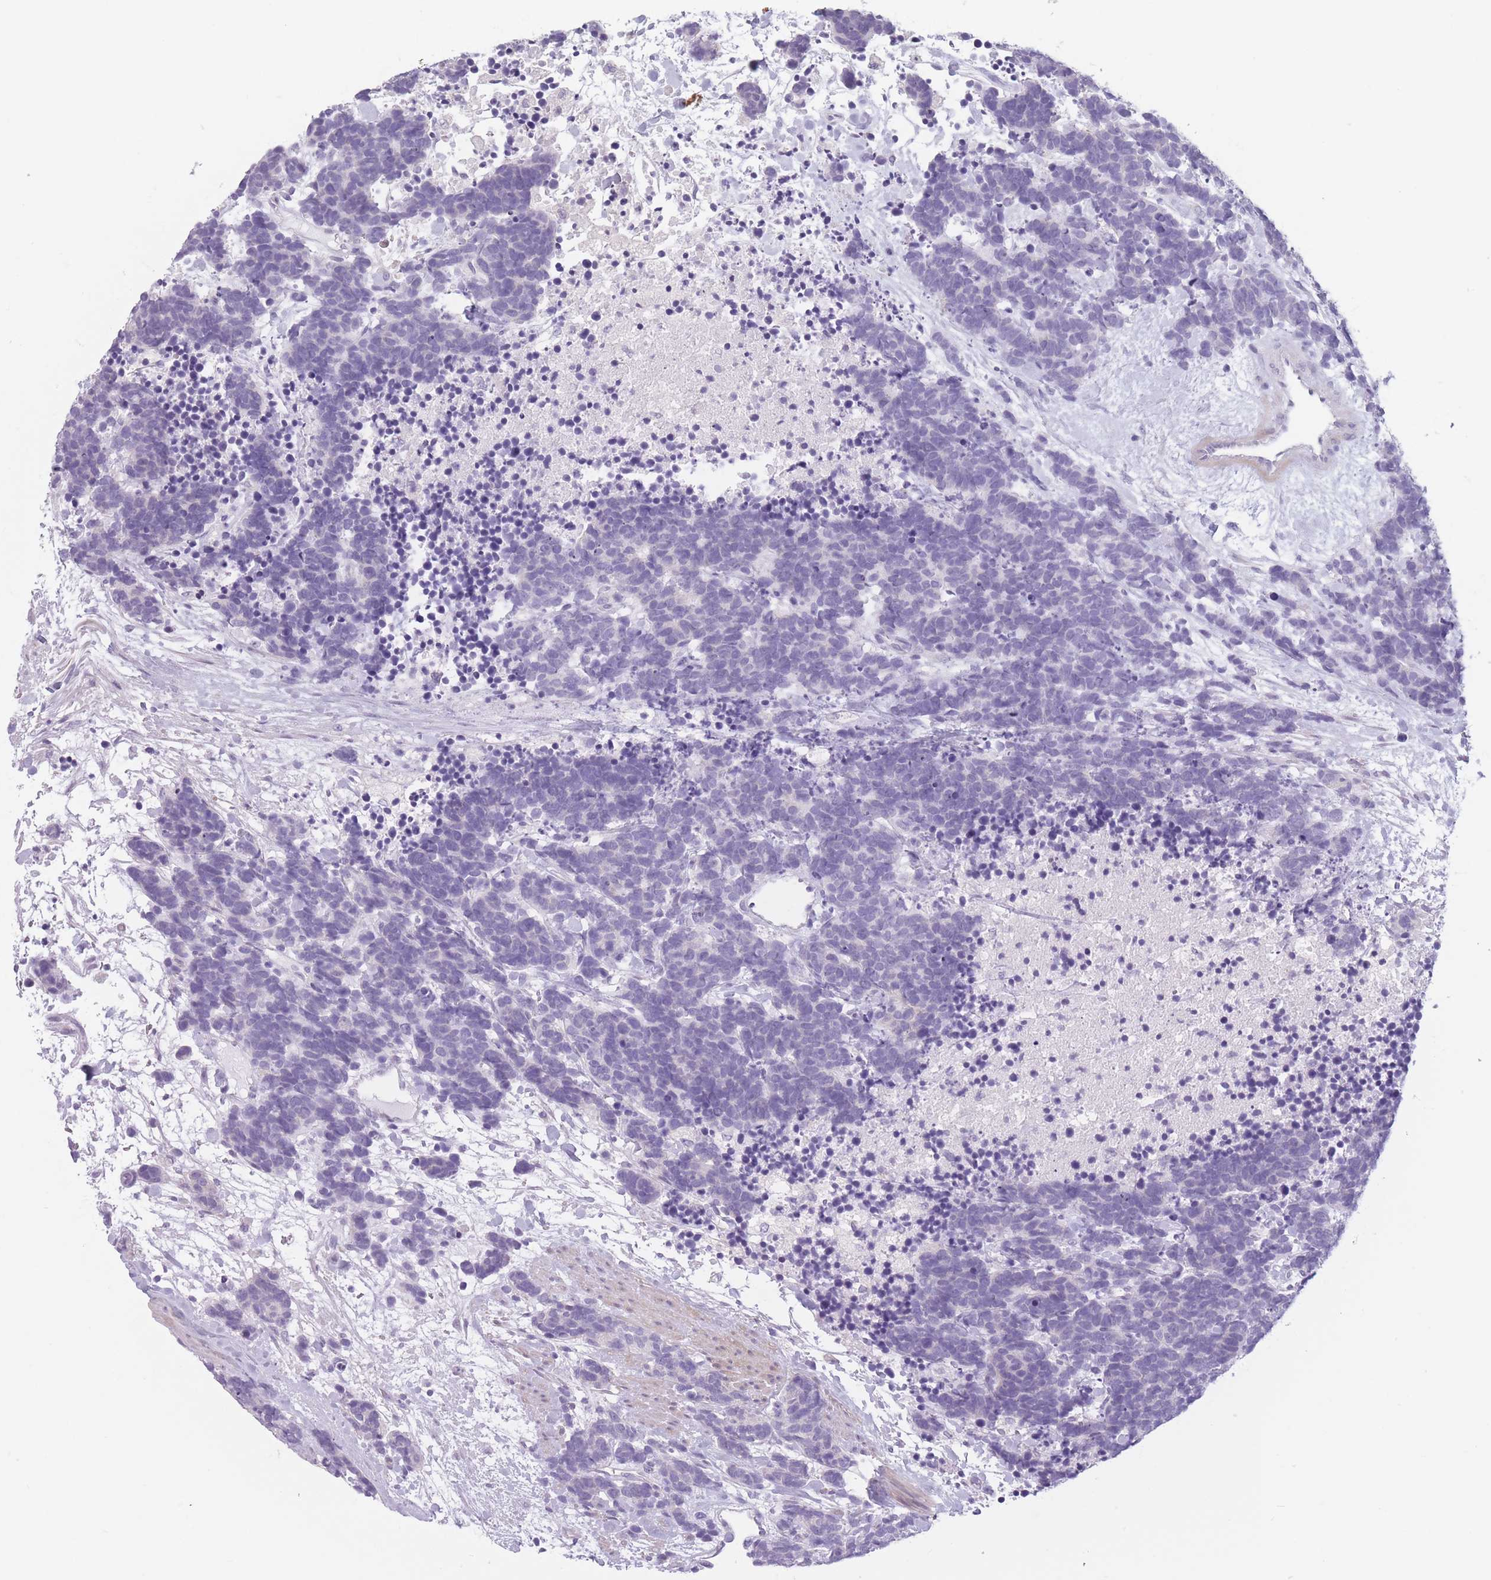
{"staining": {"intensity": "negative", "quantity": "none", "location": "none"}, "tissue": "carcinoid", "cell_type": "Tumor cells", "image_type": "cancer", "snomed": [{"axis": "morphology", "description": "Carcinoma, NOS"}, {"axis": "morphology", "description": "Carcinoid, malignant, NOS"}, {"axis": "topography", "description": "Prostate"}], "caption": "The image reveals no significant expression in tumor cells of carcinoid. (DAB (3,3'-diaminobenzidine) IHC with hematoxylin counter stain).", "gene": "TMEM236", "patient": {"sex": "male", "age": 57}}